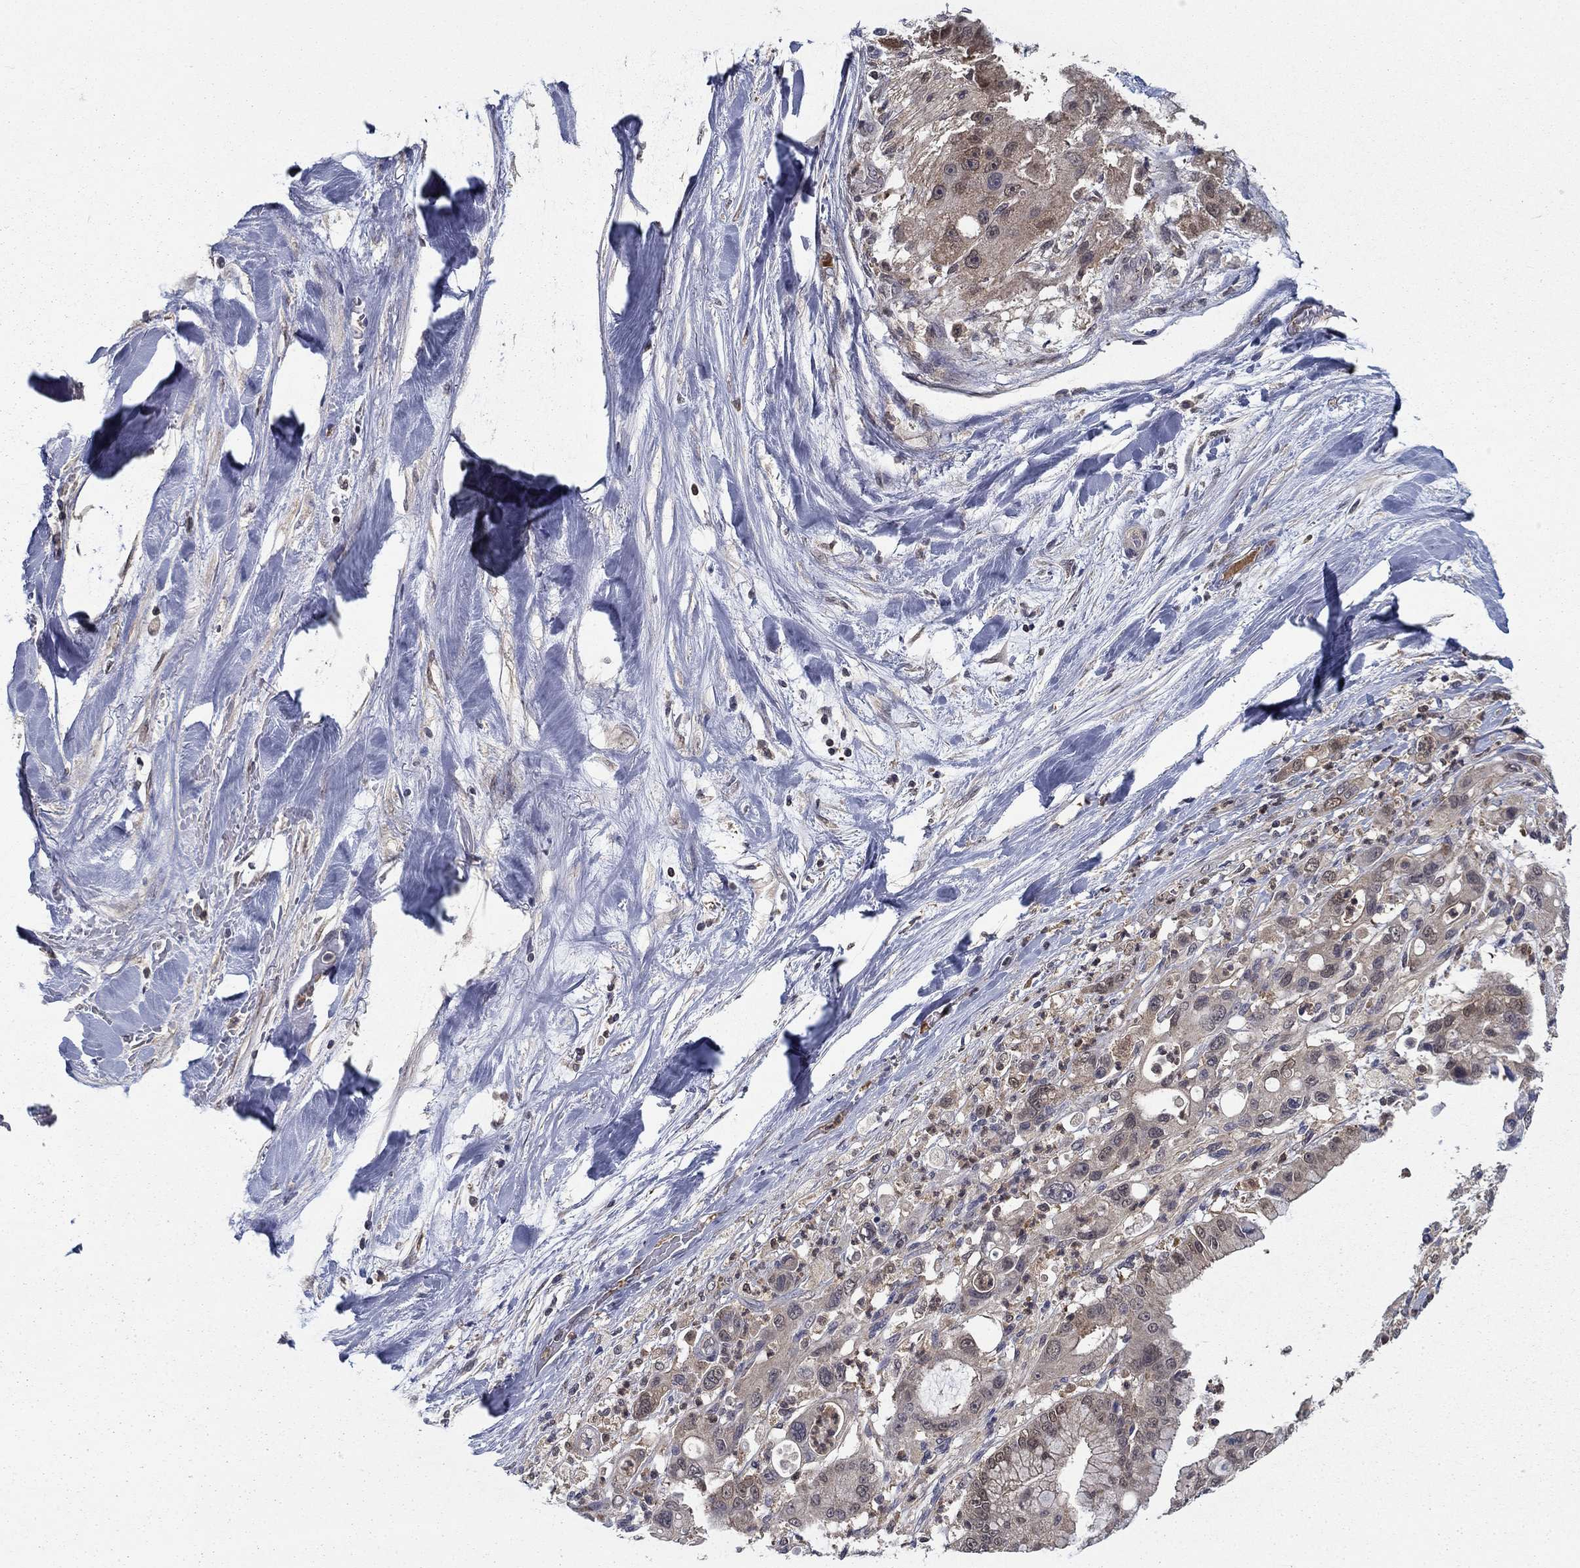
{"staining": {"intensity": "weak", "quantity": "<25%", "location": "cytoplasmic/membranous"}, "tissue": "liver cancer", "cell_type": "Tumor cells", "image_type": "cancer", "snomed": [{"axis": "morphology", "description": "Cholangiocarcinoma"}, {"axis": "topography", "description": "Liver"}], "caption": "This is an immunohistochemistry (IHC) micrograph of liver cancer. There is no staining in tumor cells.", "gene": "NIT2", "patient": {"sex": "female", "age": 54}}